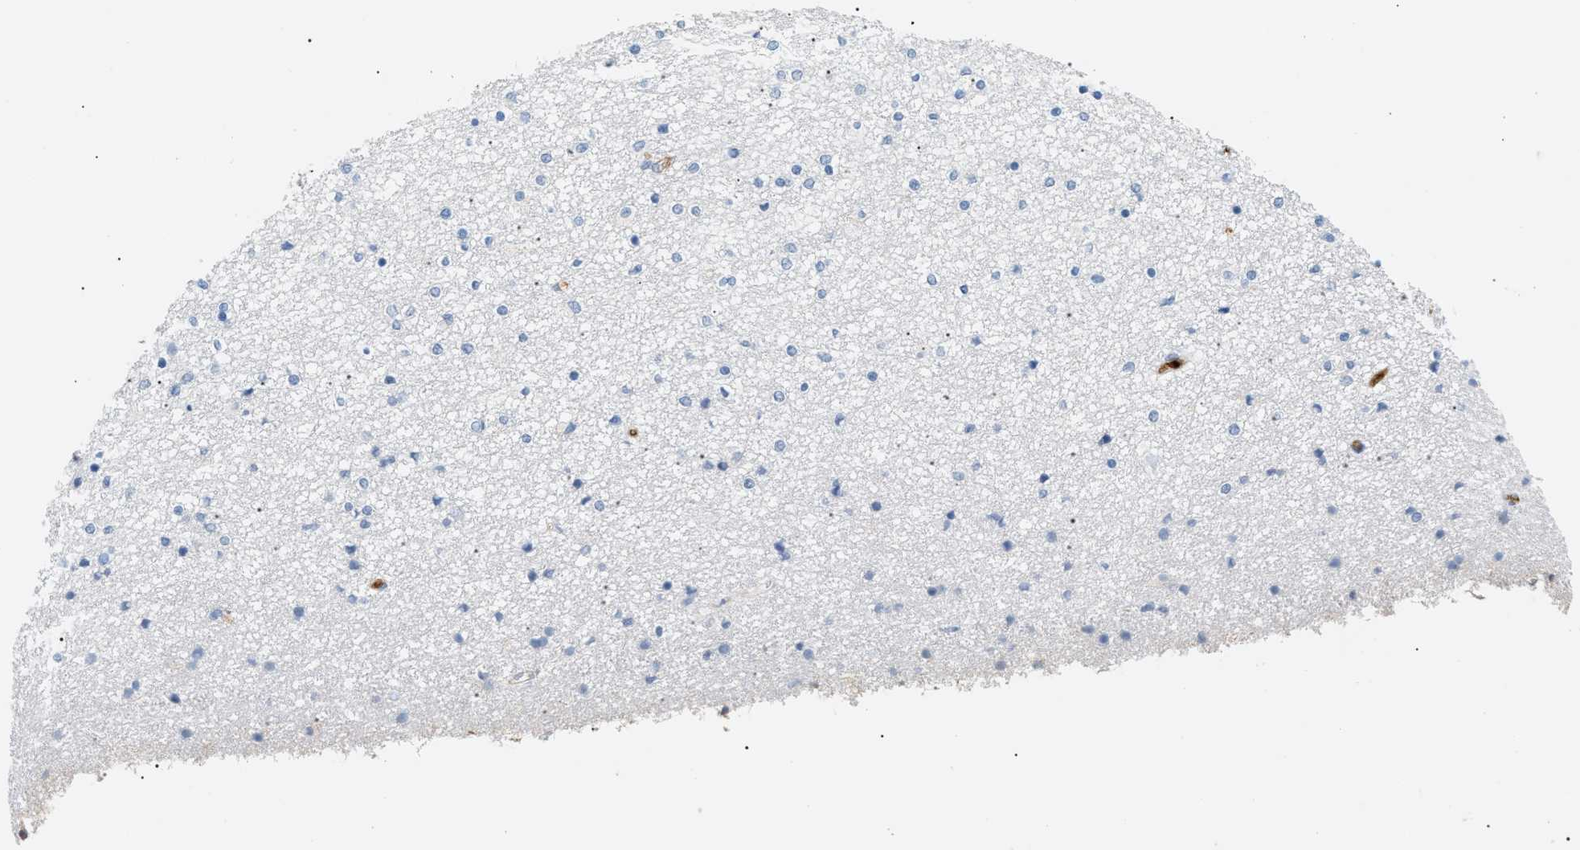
{"staining": {"intensity": "negative", "quantity": "none", "location": "none"}, "tissue": "caudate", "cell_type": "Glial cells", "image_type": "normal", "snomed": [{"axis": "morphology", "description": "Normal tissue, NOS"}, {"axis": "topography", "description": "Lateral ventricle wall"}], "caption": "The immunohistochemistry (IHC) image has no significant expression in glial cells of caudate. (DAB IHC visualized using brightfield microscopy, high magnification).", "gene": "CFH", "patient": {"sex": "female", "age": 54}}